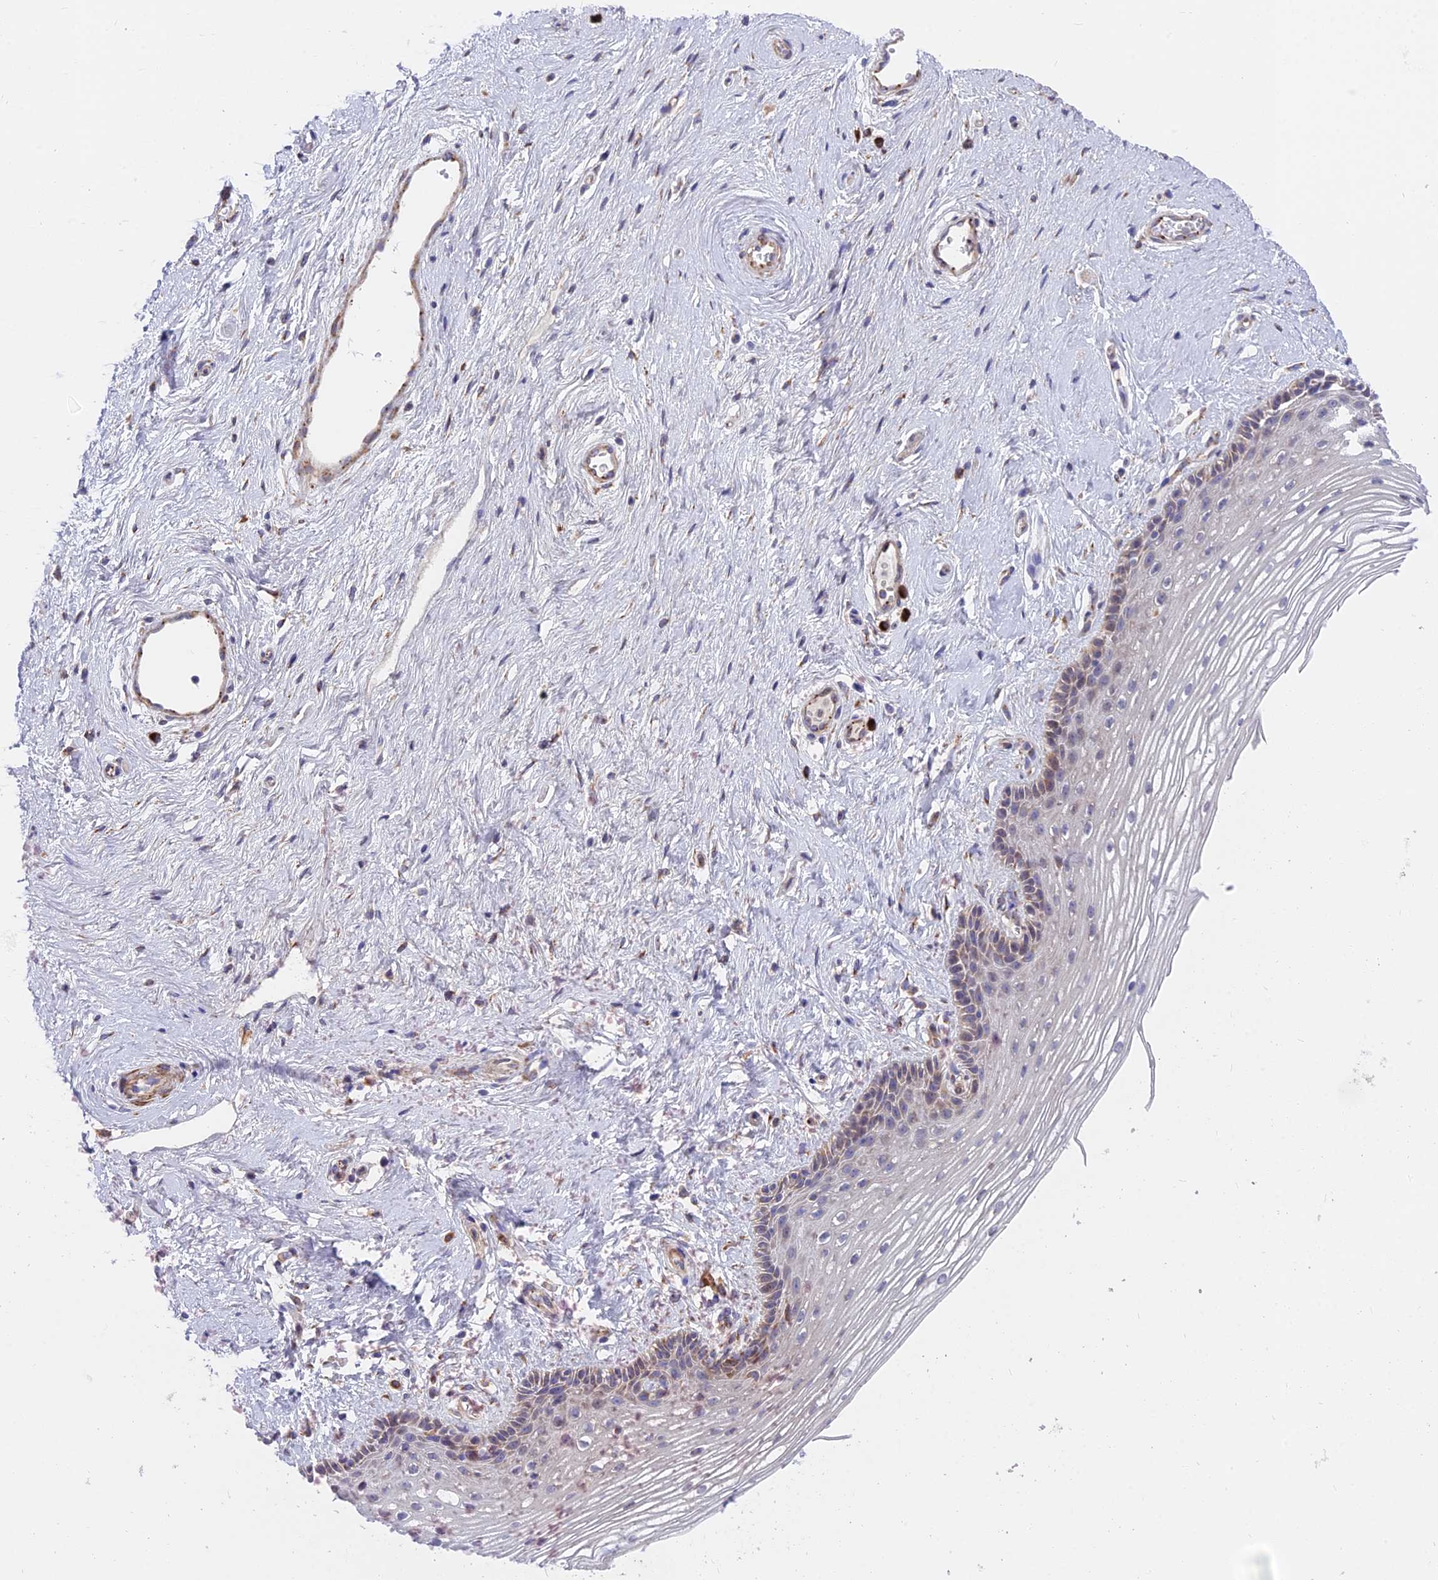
{"staining": {"intensity": "weak", "quantity": "<25%", "location": "cytoplasmic/membranous"}, "tissue": "vagina", "cell_type": "Squamous epithelial cells", "image_type": "normal", "snomed": [{"axis": "morphology", "description": "Normal tissue, NOS"}, {"axis": "topography", "description": "Vagina"}], "caption": "DAB (3,3'-diaminobenzidine) immunohistochemical staining of normal vagina reveals no significant staining in squamous epithelial cells.", "gene": "TBC1D20", "patient": {"sex": "female", "age": 46}}